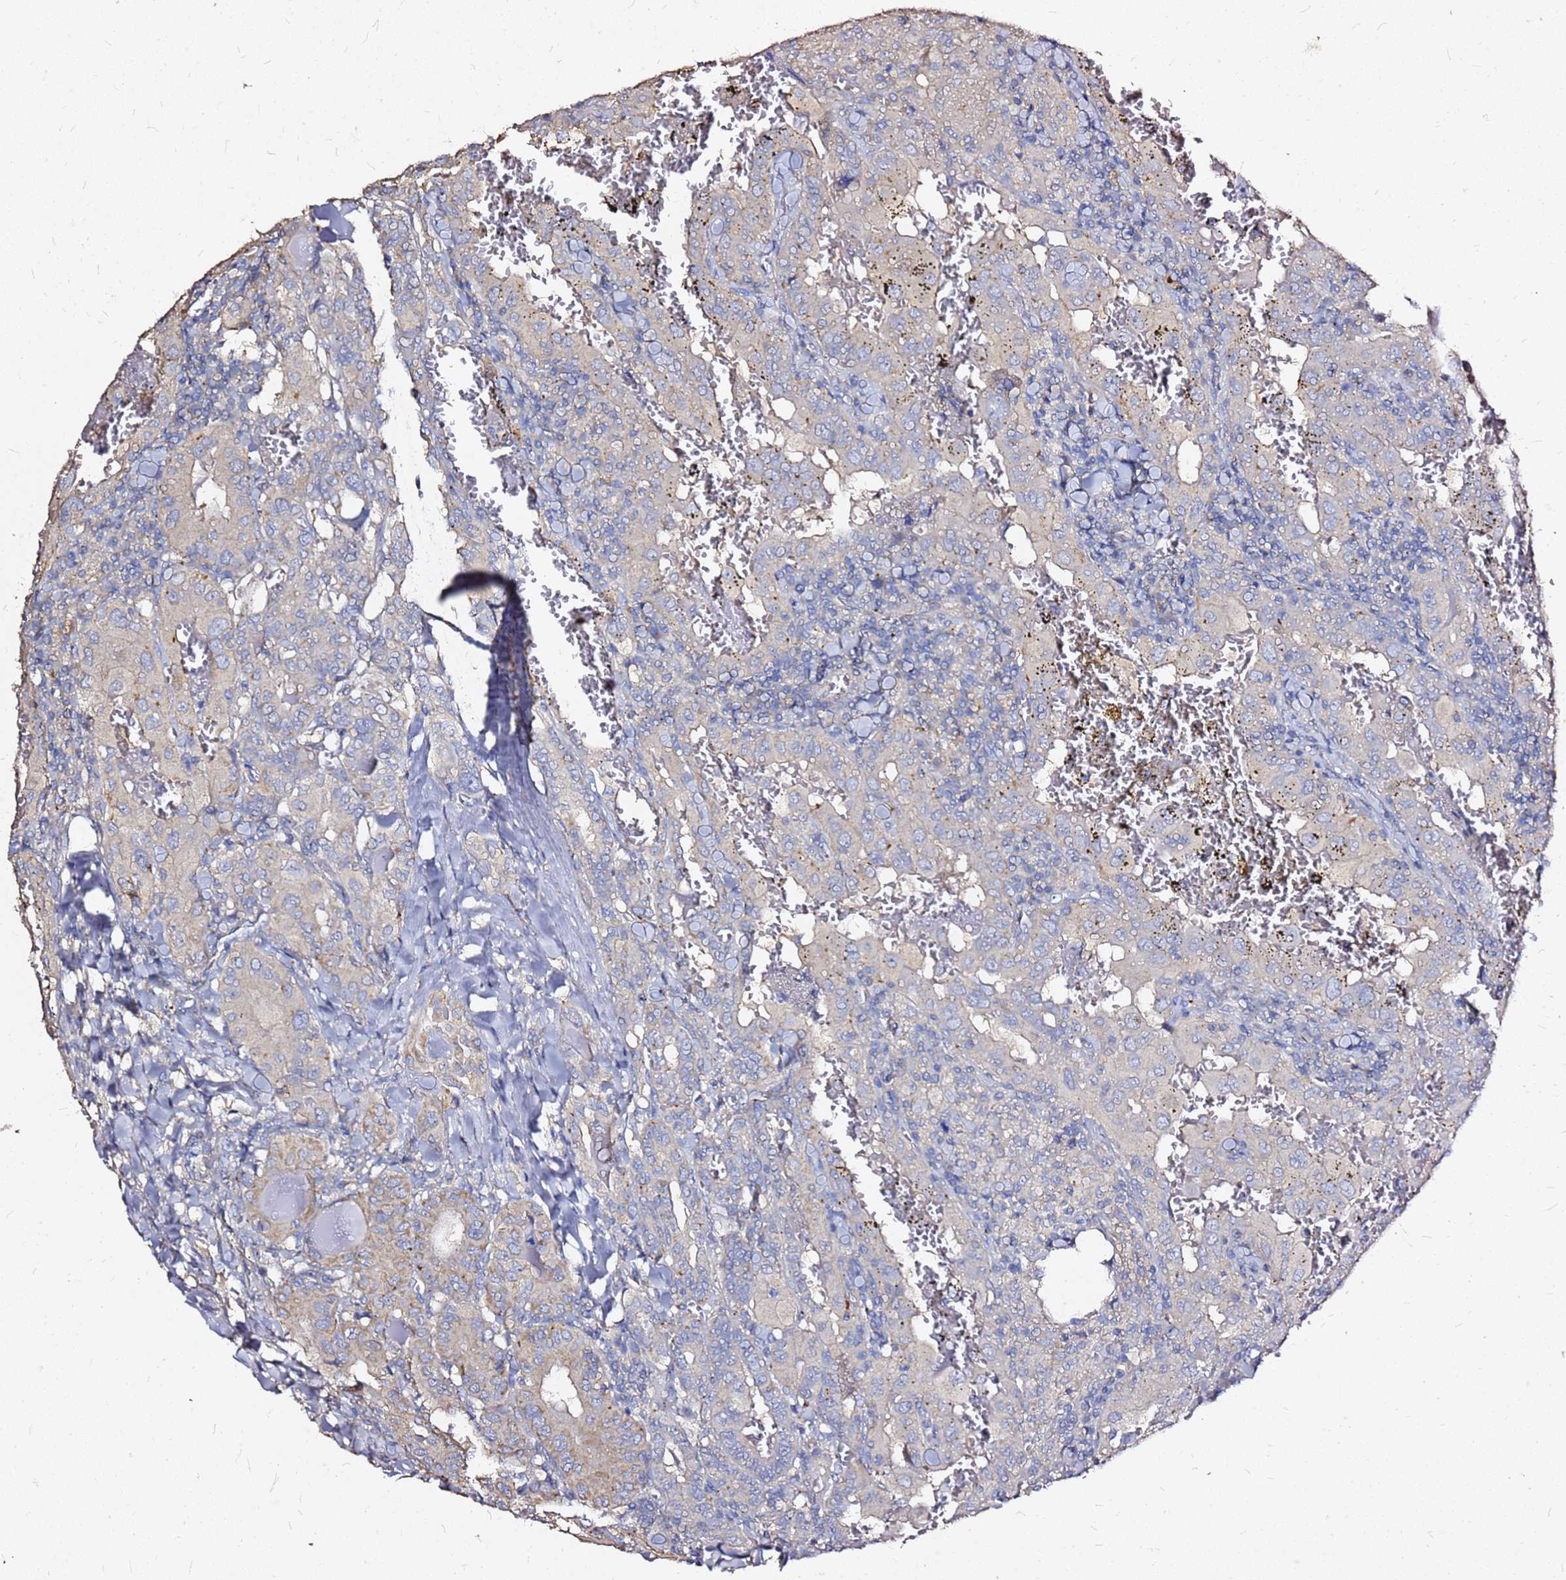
{"staining": {"intensity": "weak", "quantity": "25%-75%", "location": "cytoplasmic/membranous"}, "tissue": "thyroid cancer", "cell_type": "Tumor cells", "image_type": "cancer", "snomed": [{"axis": "morphology", "description": "Papillary adenocarcinoma, NOS"}, {"axis": "topography", "description": "Thyroid gland"}], "caption": "Weak cytoplasmic/membranous expression is present in approximately 25%-75% of tumor cells in papillary adenocarcinoma (thyroid).", "gene": "EXD3", "patient": {"sex": "female", "age": 72}}